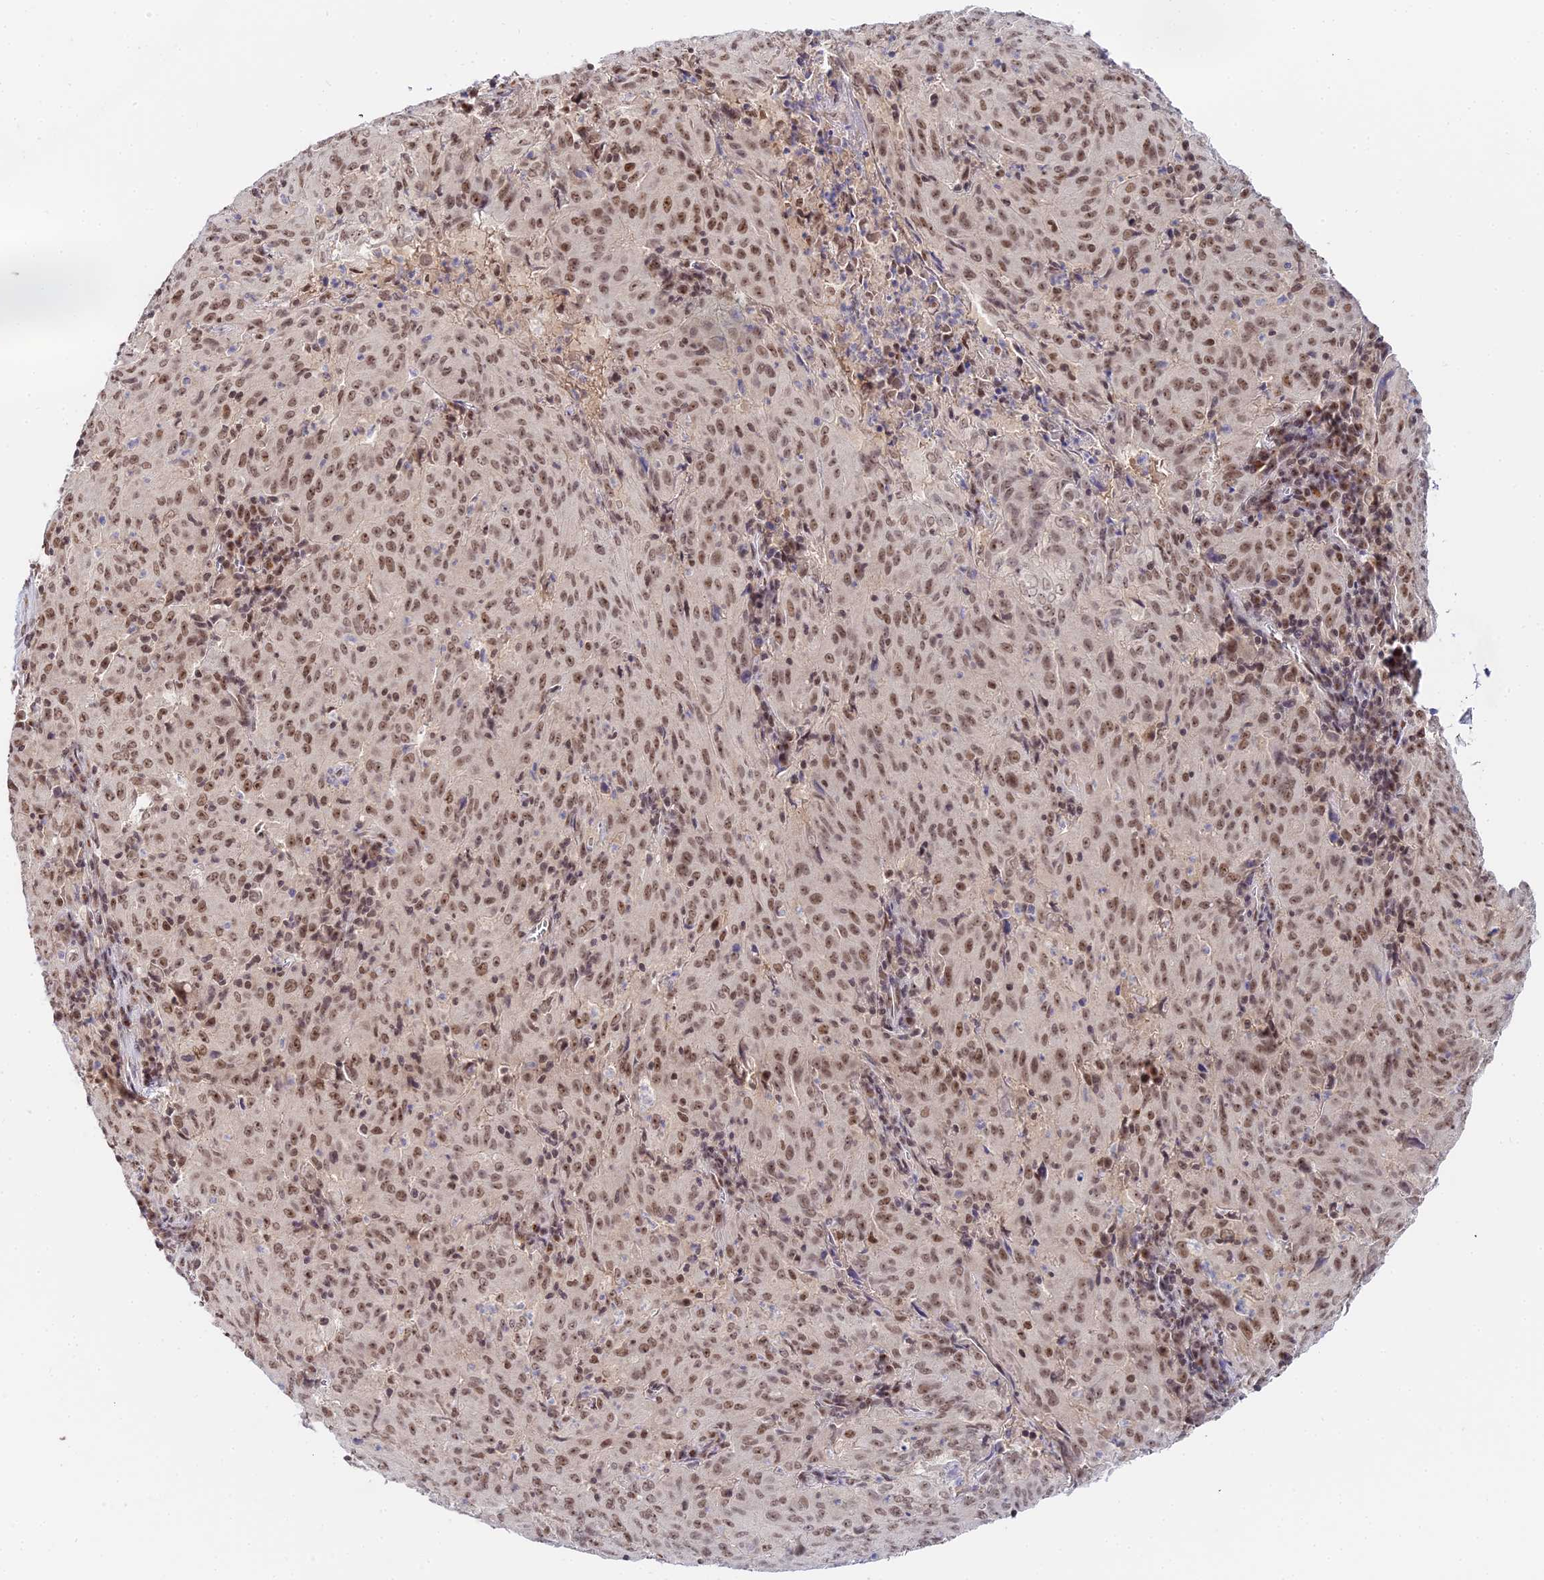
{"staining": {"intensity": "moderate", "quantity": ">75%", "location": "nuclear"}, "tissue": "pancreatic cancer", "cell_type": "Tumor cells", "image_type": "cancer", "snomed": [{"axis": "morphology", "description": "Adenocarcinoma, NOS"}, {"axis": "topography", "description": "Pancreas"}], "caption": "The micrograph displays staining of pancreatic adenocarcinoma, revealing moderate nuclear protein positivity (brown color) within tumor cells.", "gene": "EXOSC3", "patient": {"sex": "male", "age": 63}}